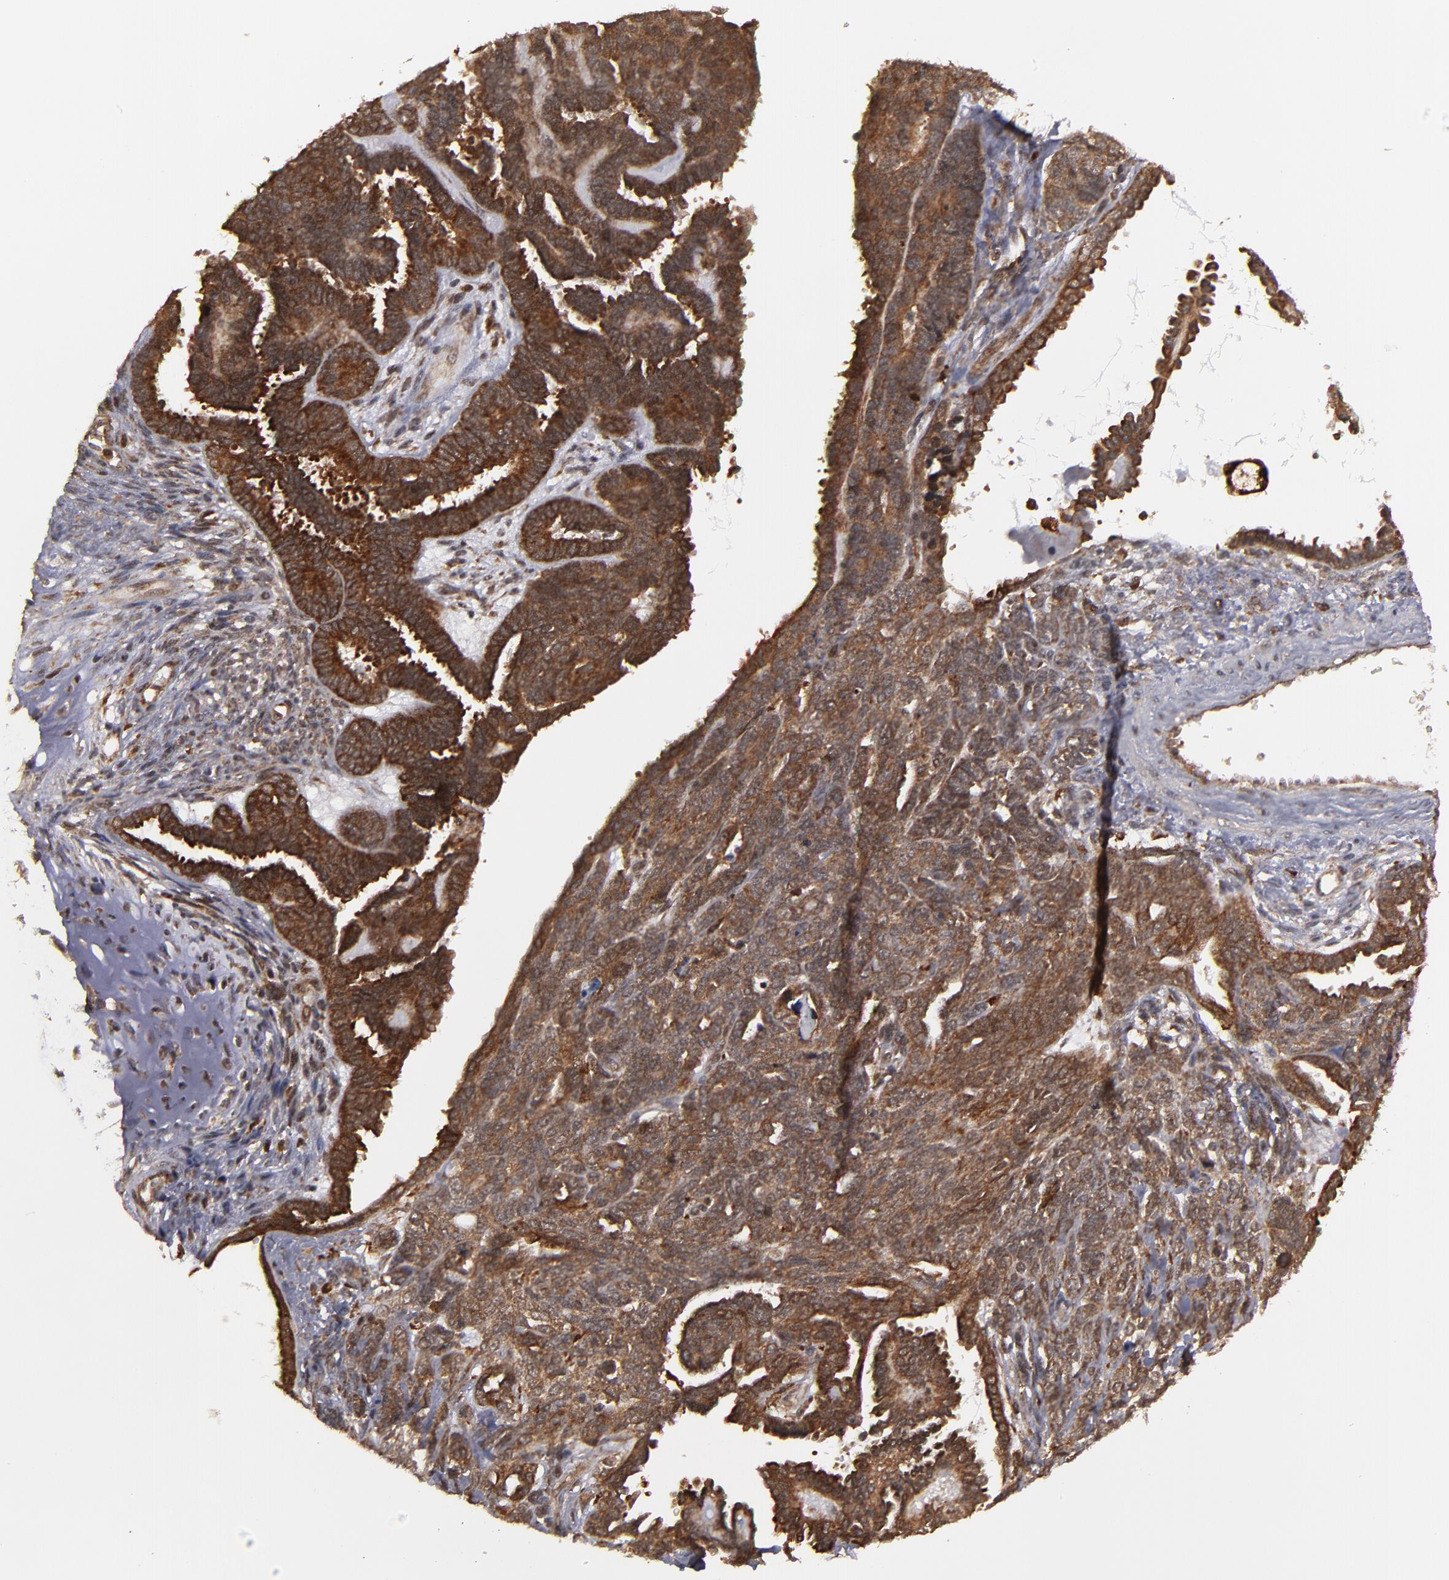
{"staining": {"intensity": "strong", "quantity": ">75%", "location": "cytoplasmic/membranous,nuclear"}, "tissue": "endometrial cancer", "cell_type": "Tumor cells", "image_type": "cancer", "snomed": [{"axis": "morphology", "description": "Neoplasm, malignant, NOS"}, {"axis": "topography", "description": "Endometrium"}], "caption": "Neoplasm (malignant) (endometrial) stained with DAB (3,3'-diaminobenzidine) immunohistochemistry demonstrates high levels of strong cytoplasmic/membranous and nuclear positivity in about >75% of tumor cells.", "gene": "RGS6", "patient": {"sex": "female", "age": 74}}